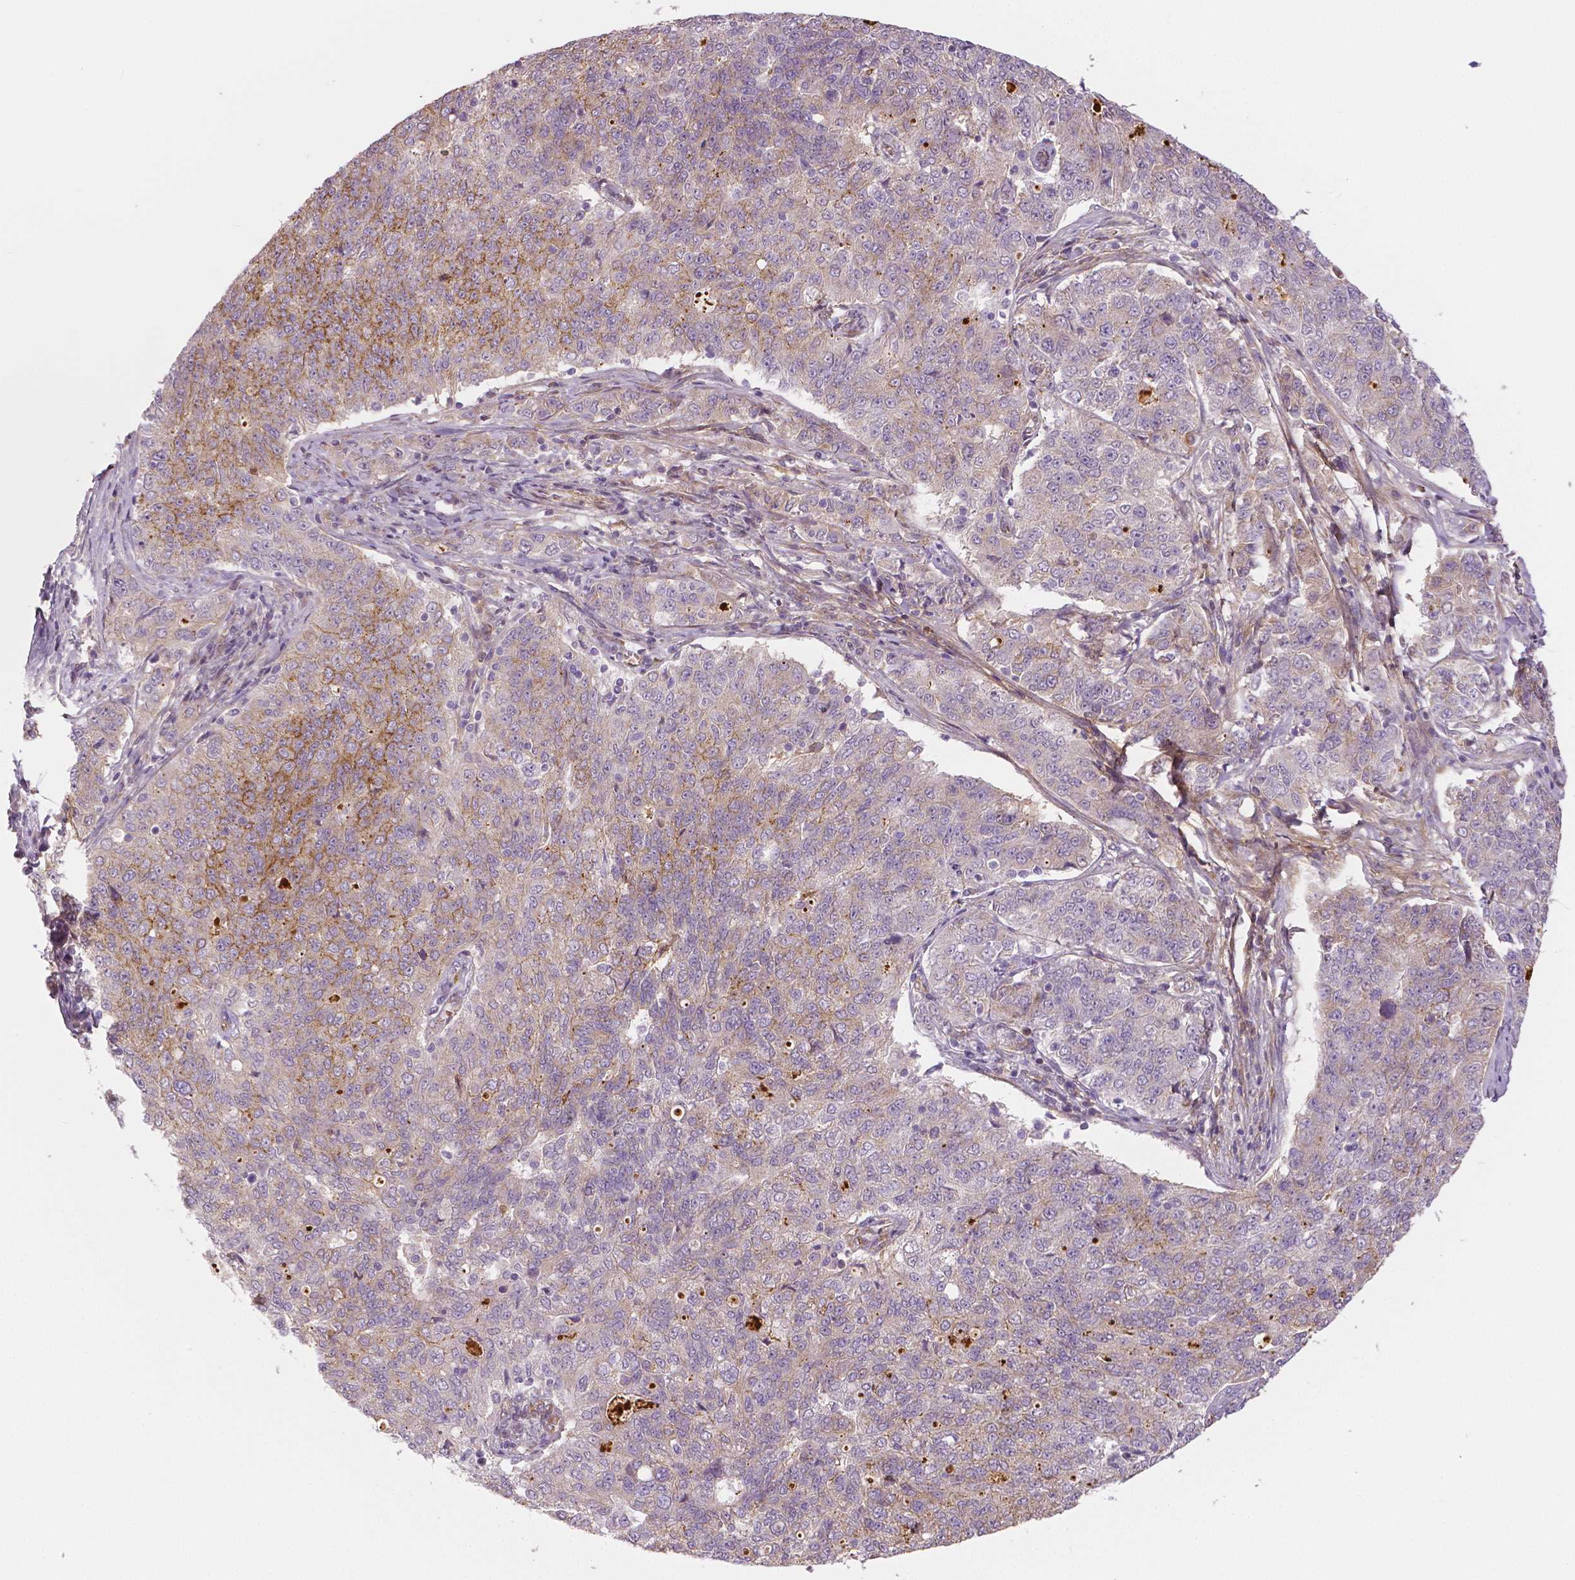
{"staining": {"intensity": "moderate", "quantity": "<25%", "location": "cytoplasmic/membranous"}, "tissue": "endometrial cancer", "cell_type": "Tumor cells", "image_type": "cancer", "snomed": [{"axis": "morphology", "description": "Adenocarcinoma, NOS"}, {"axis": "topography", "description": "Endometrium"}], "caption": "High-magnification brightfield microscopy of adenocarcinoma (endometrial) stained with DAB (brown) and counterstained with hematoxylin (blue). tumor cells exhibit moderate cytoplasmic/membranous expression is present in about<25% of cells.", "gene": "FLT1", "patient": {"sex": "female", "age": 43}}